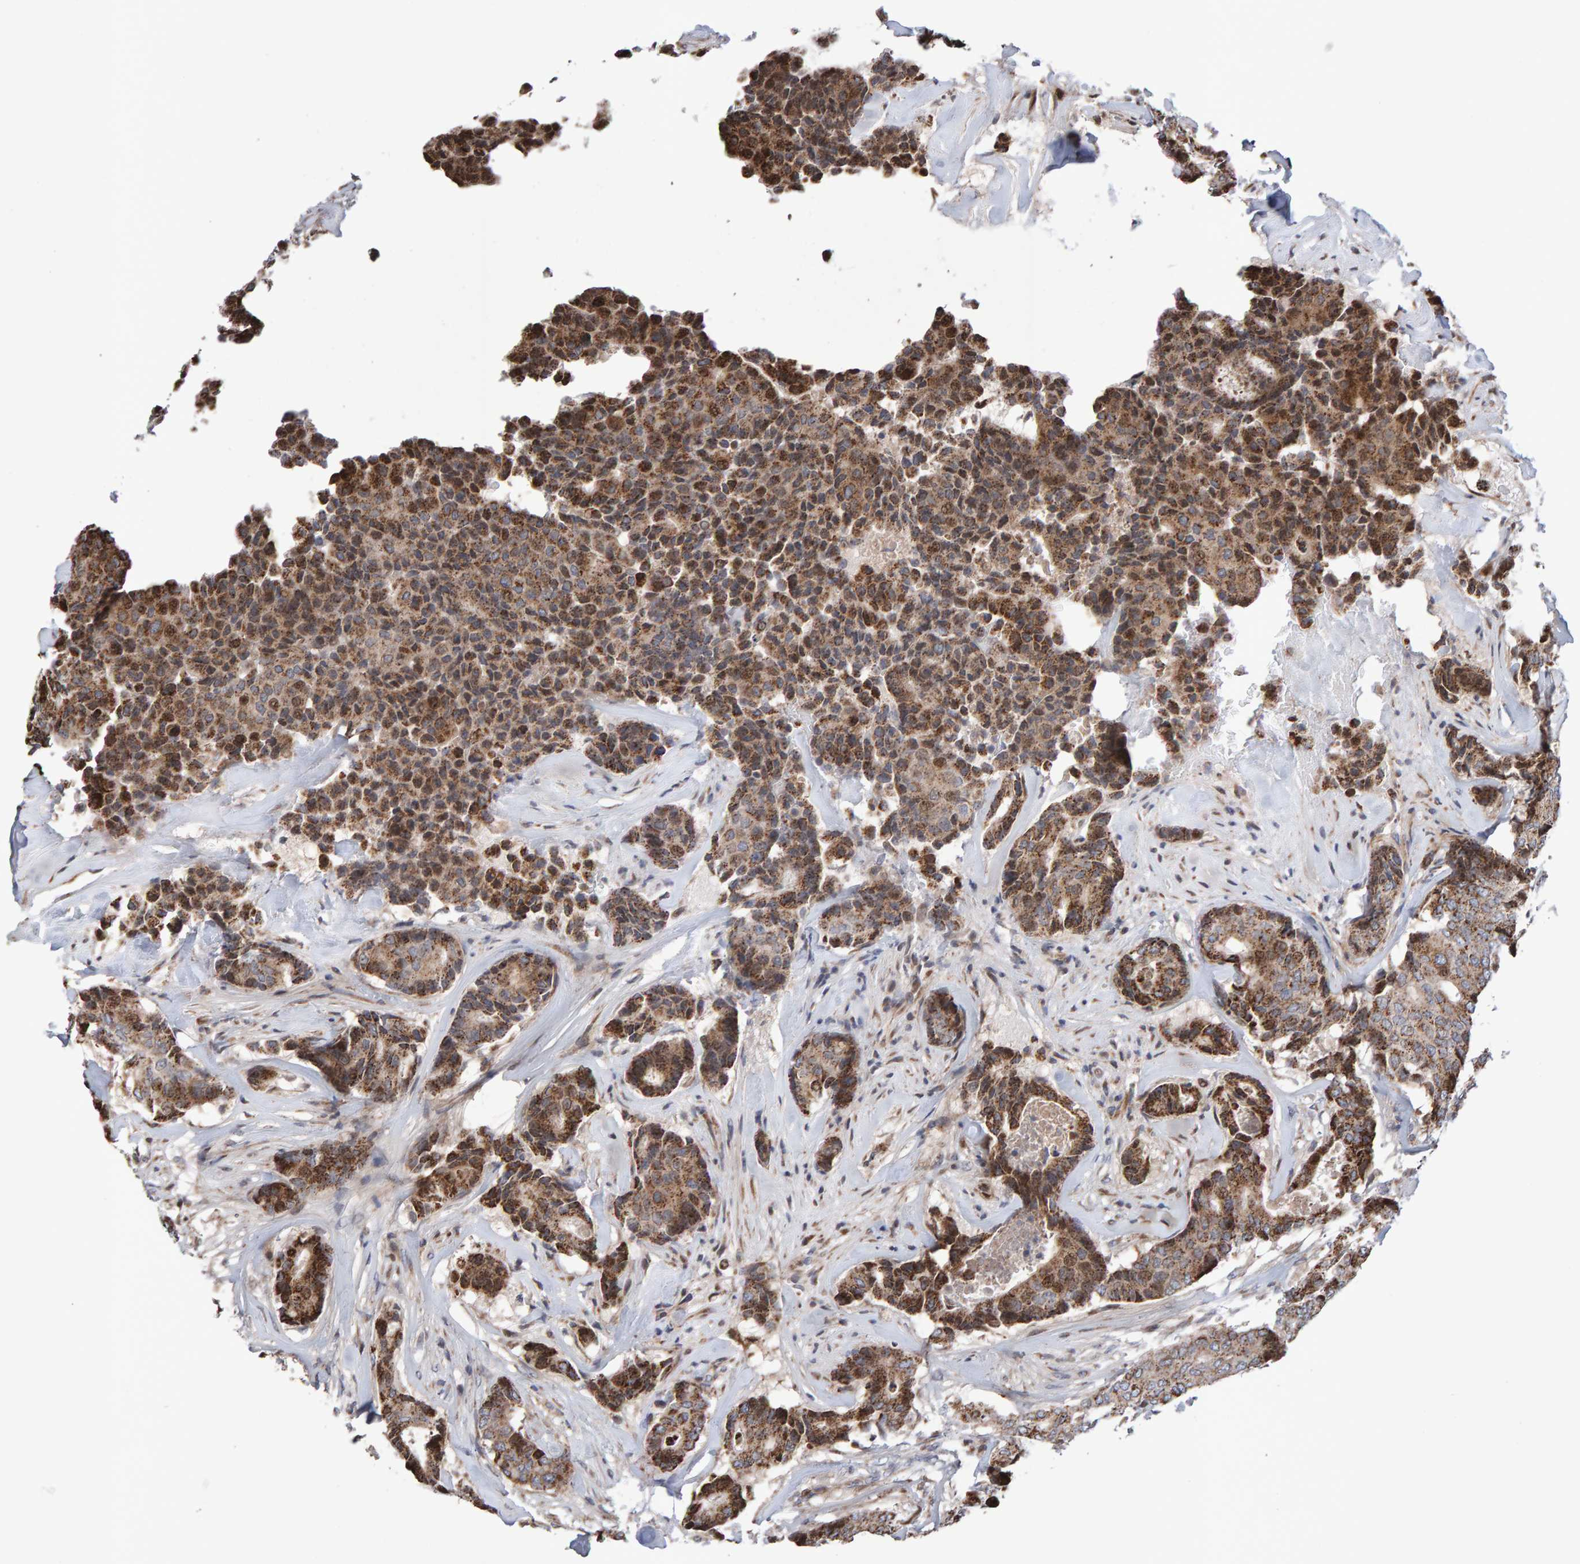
{"staining": {"intensity": "moderate", "quantity": ">75%", "location": "cytoplasmic/membranous"}, "tissue": "breast cancer", "cell_type": "Tumor cells", "image_type": "cancer", "snomed": [{"axis": "morphology", "description": "Duct carcinoma"}, {"axis": "topography", "description": "Breast"}], "caption": "Breast infiltrating ductal carcinoma tissue shows moderate cytoplasmic/membranous expression in approximately >75% of tumor cells (Brightfield microscopy of DAB IHC at high magnification).", "gene": "PECR", "patient": {"sex": "female", "age": 75}}